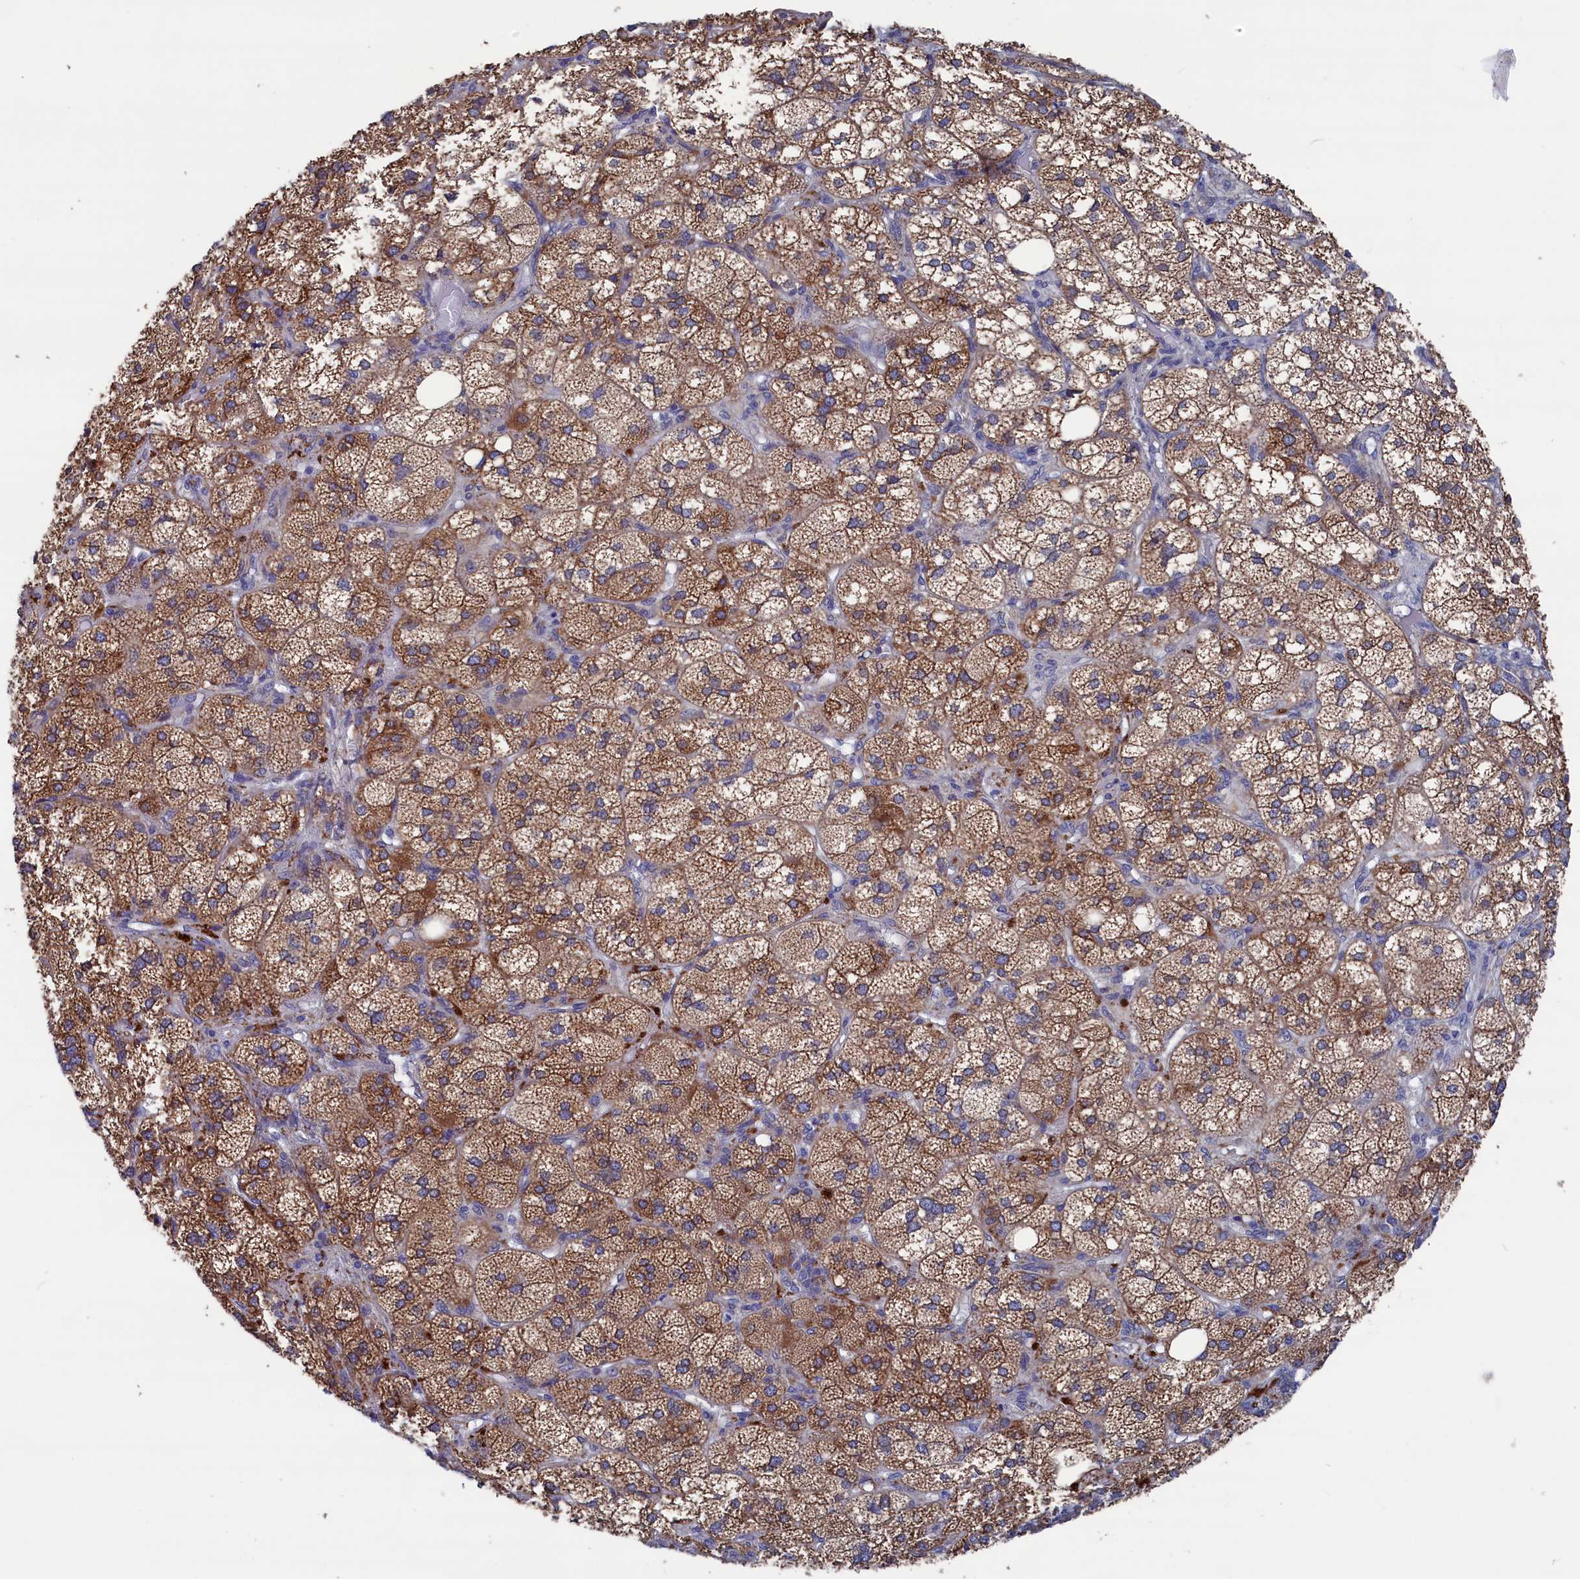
{"staining": {"intensity": "strong", "quantity": ">75%", "location": "cytoplasmic/membranous"}, "tissue": "adrenal gland", "cell_type": "Glandular cells", "image_type": "normal", "snomed": [{"axis": "morphology", "description": "Normal tissue, NOS"}, {"axis": "topography", "description": "Adrenal gland"}], "caption": "Immunohistochemistry (IHC) (DAB) staining of unremarkable human adrenal gland demonstrates strong cytoplasmic/membranous protein staining in about >75% of glandular cells. Nuclei are stained in blue.", "gene": "SPATA13", "patient": {"sex": "female", "age": 61}}